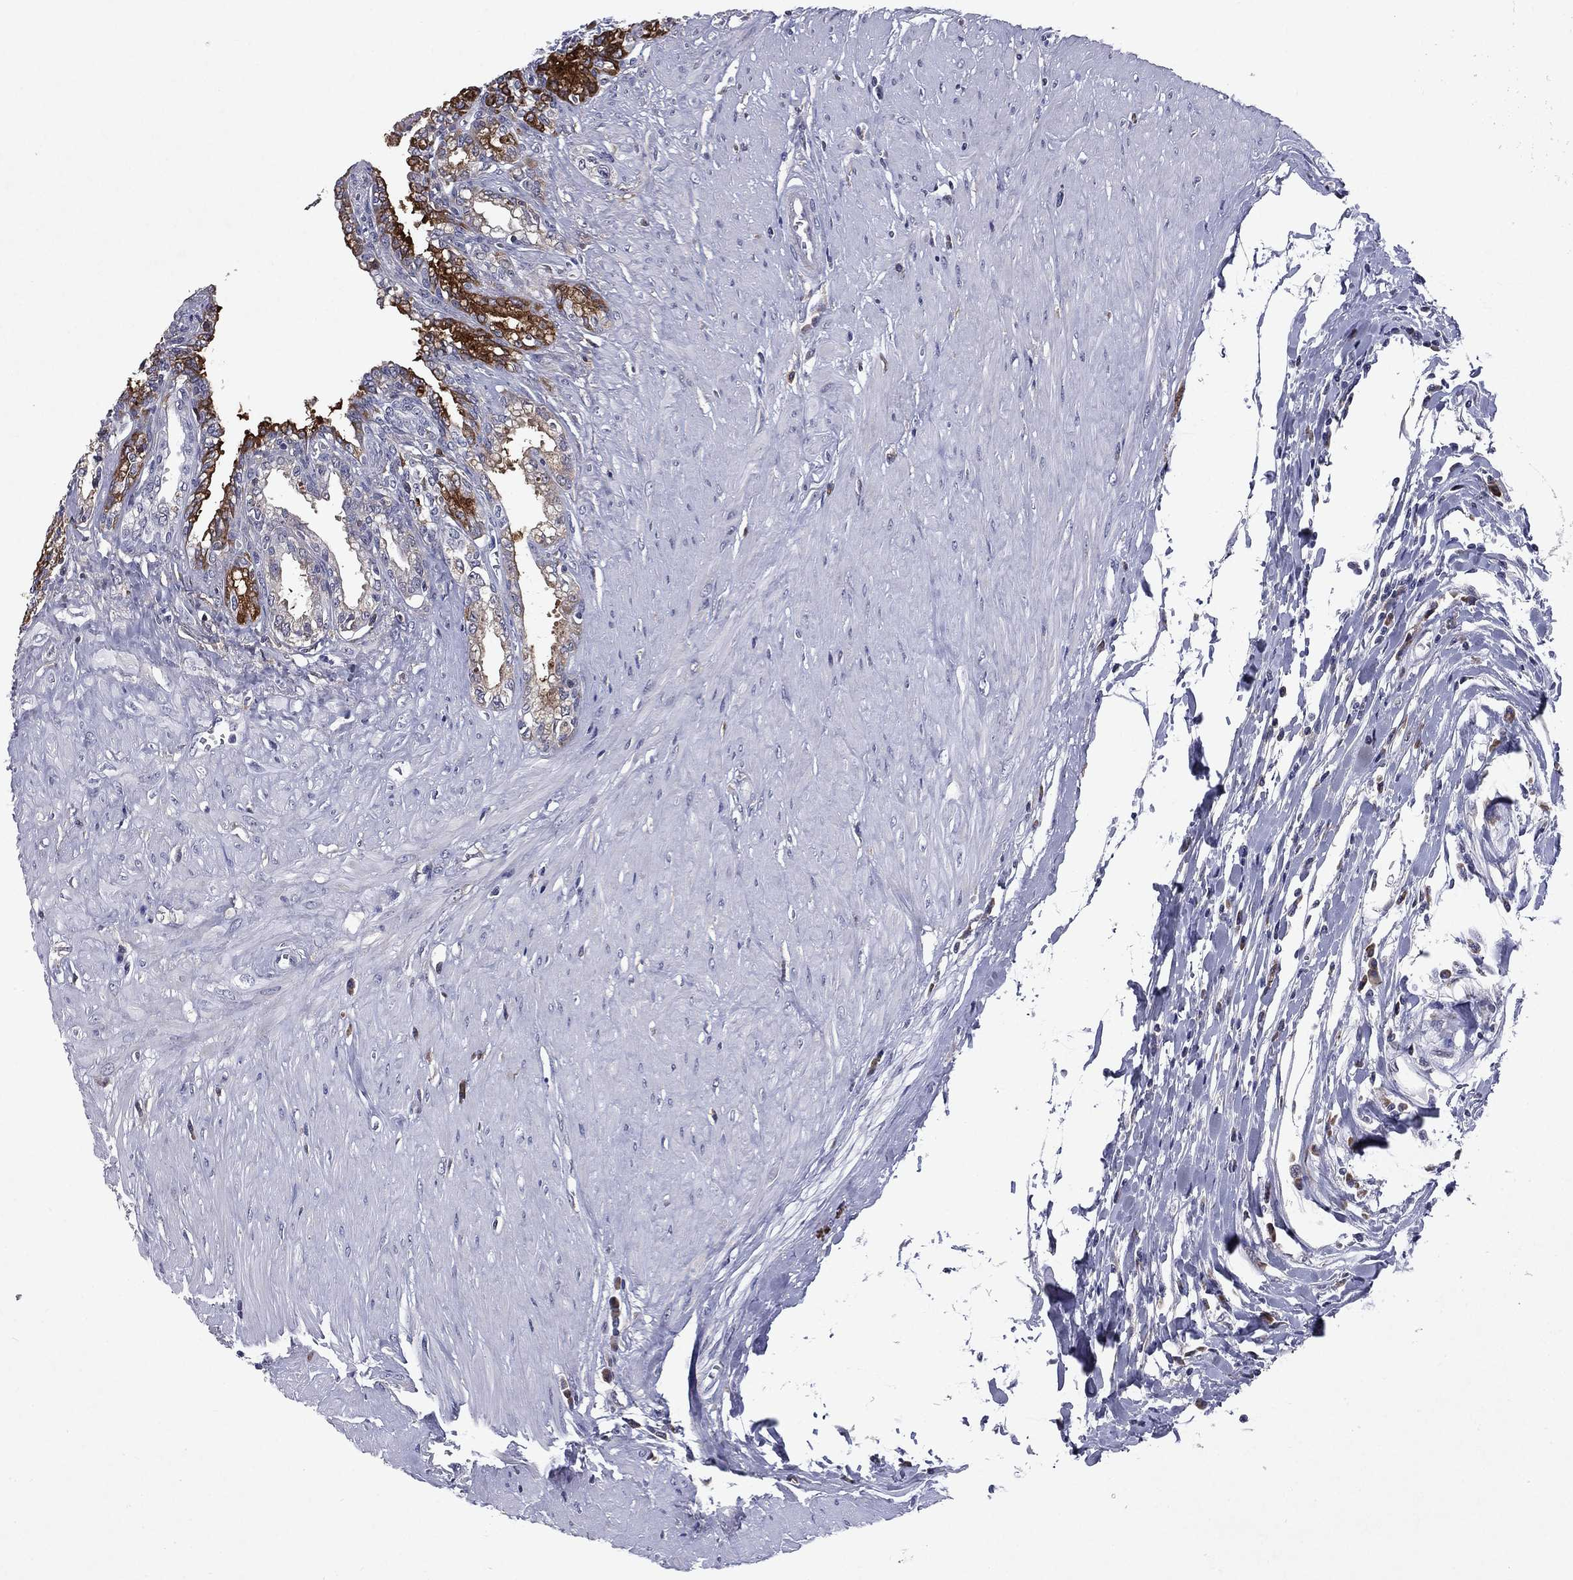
{"staining": {"intensity": "strong", "quantity": "<25%", "location": "cytoplasmic/membranous"}, "tissue": "seminal vesicle", "cell_type": "Glandular cells", "image_type": "normal", "snomed": [{"axis": "morphology", "description": "Normal tissue, NOS"}, {"axis": "morphology", "description": "Urothelial carcinoma, NOS"}, {"axis": "topography", "description": "Urinary bladder"}, {"axis": "topography", "description": "Seminal veicle"}], "caption": "Strong cytoplasmic/membranous positivity is identified in about <25% of glandular cells in unremarkable seminal vesicle.", "gene": "ECM1", "patient": {"sex": "male", "age": 76}}